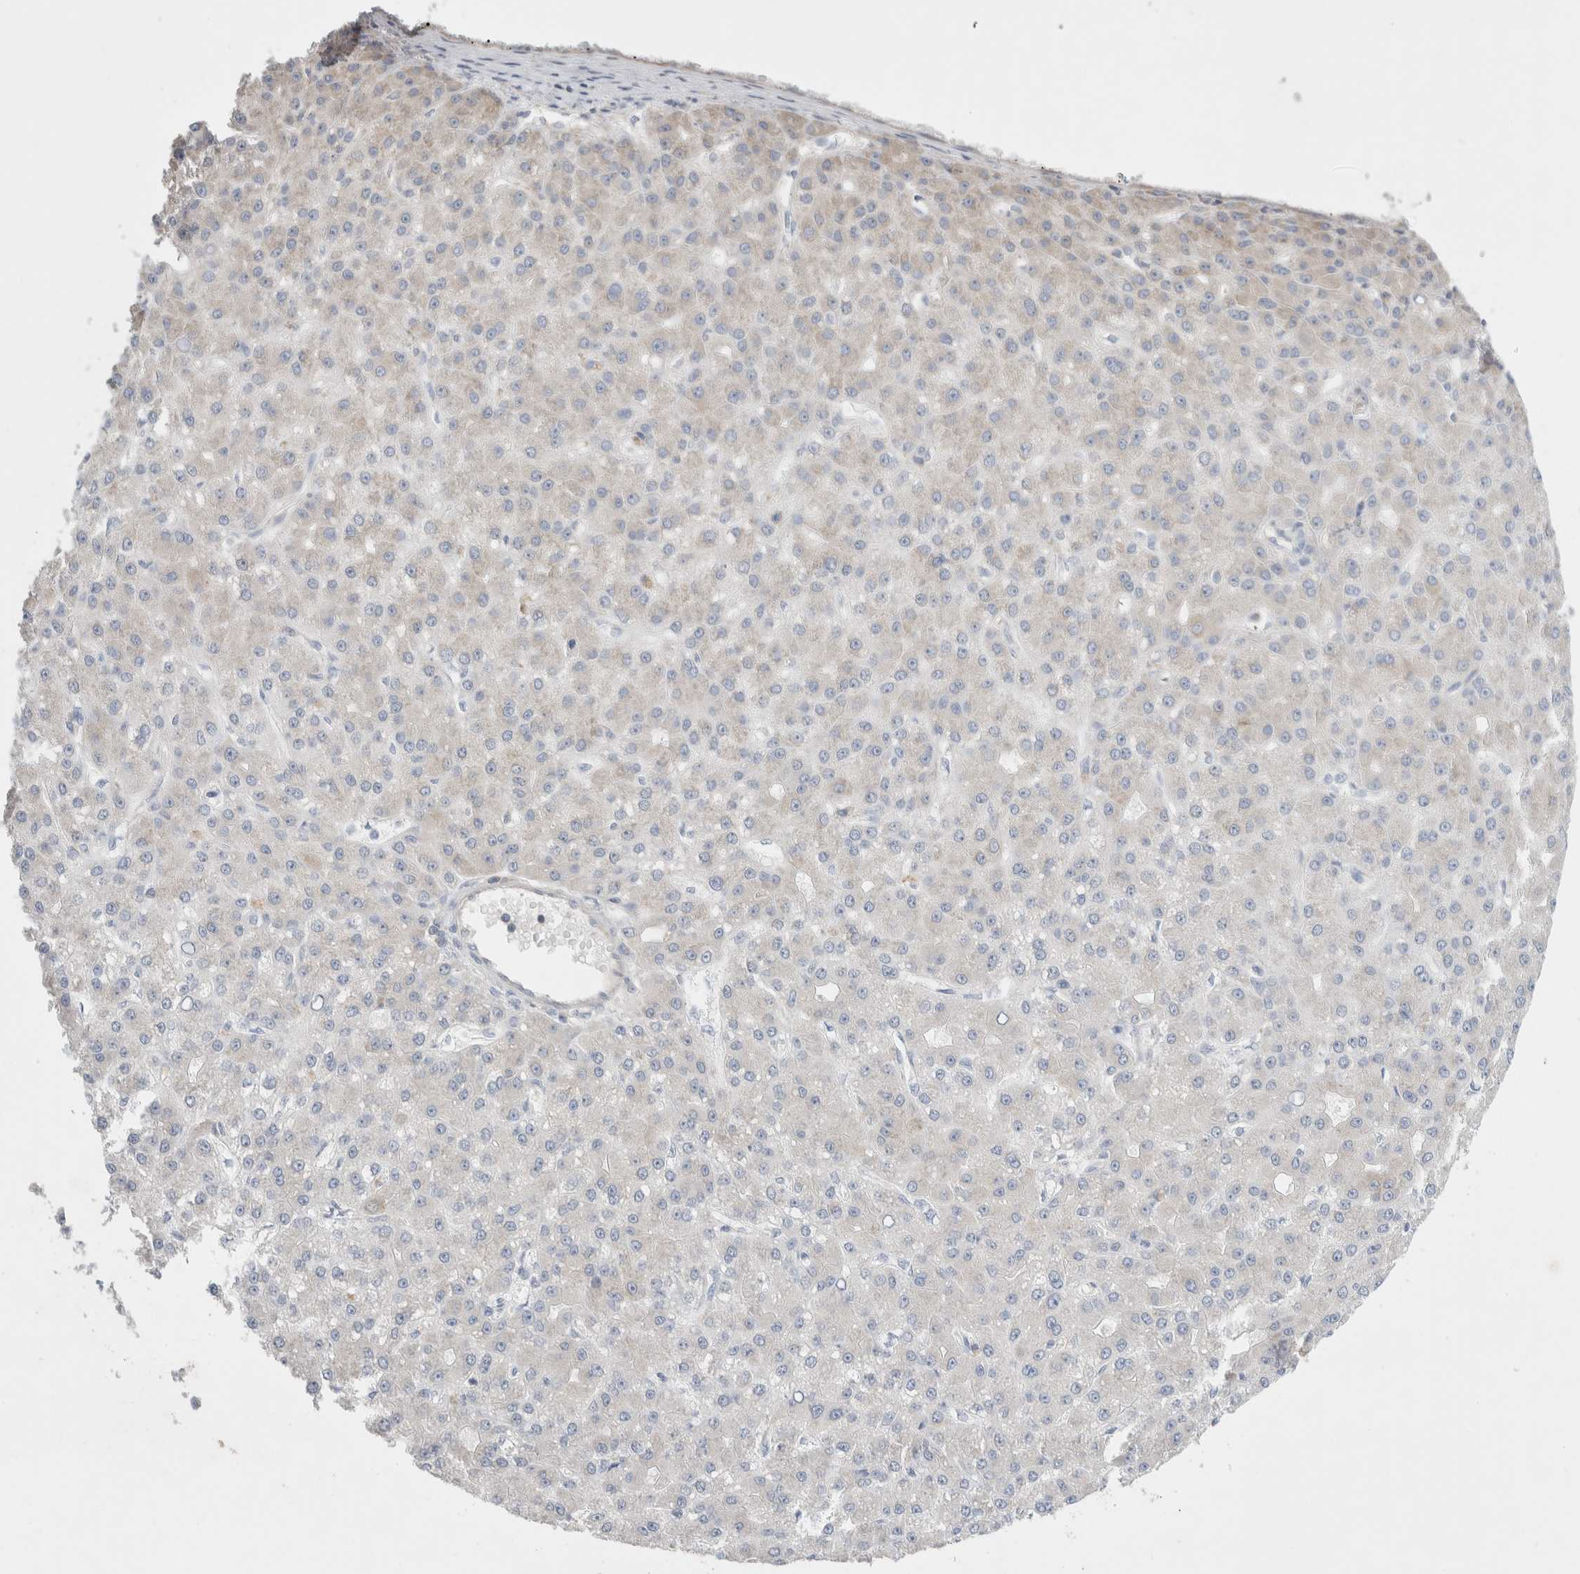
{"staining": {"intensity": "negative", "quantity": "none", "location": "none"}, "tissue": "liver cancer", "cell_type": "Tumor cells", "image_type": "cancer", "snomed": [{"axis": "morphology", "description": "Carcinoma, Hepatocellular, NOS"}, {"axis": "topography", "description": "Liver"}], "caption": "Tumor cells are negative for brown protein staining in hepatocellular carcinoma (liver). The staining was performed using DAB (3,3'-diaminobenzidine) to visualize the protein expression in brown, while the nuclei were stained in blue with hematoxylin (Magnification: 20x).", "gene": "ZNF23", "patient": {"sex": "male", "age": 67}}